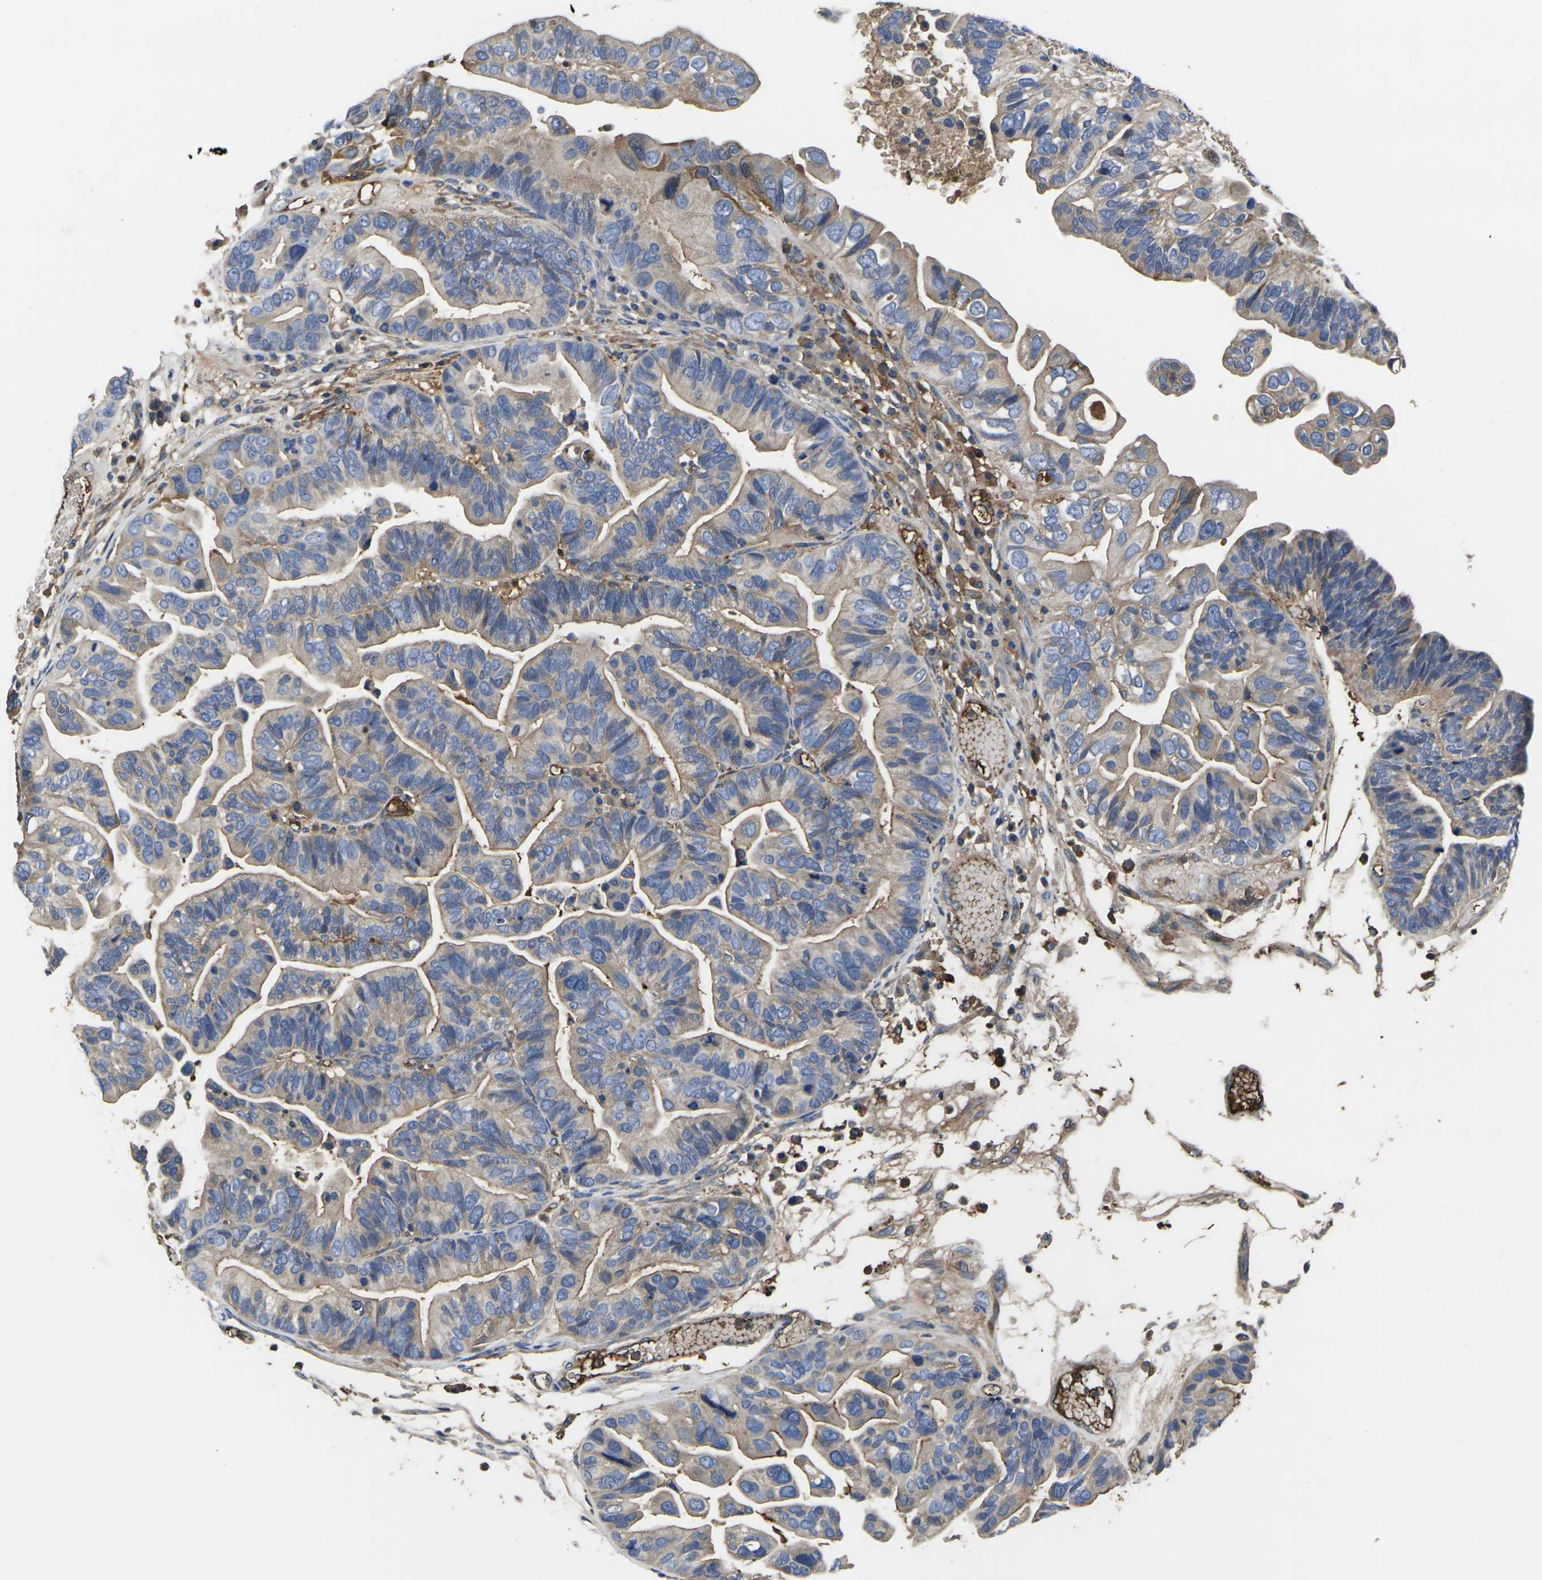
{"staining": {"intensity": "weak", "quantity": ">75%", "location": "cytoplasmic/membranous"}, "tissue": "ovarian cancer", "cell_type": "Tumor cells", "image_type": "cancer", "snomed": [{"axis": "morphology", "description": "Cystadenocarcinoma, serous, NOS"}, {"axis": "topography", "description": "Ovary"}], "caption": "Ovarian cancer stained with a brown dye reveals weak cytoplasmic/membranous positive staining in approximately >75% of tumor cells.", "gene": "HSPG2", "patient": {"sex": "female", "age": 56}}